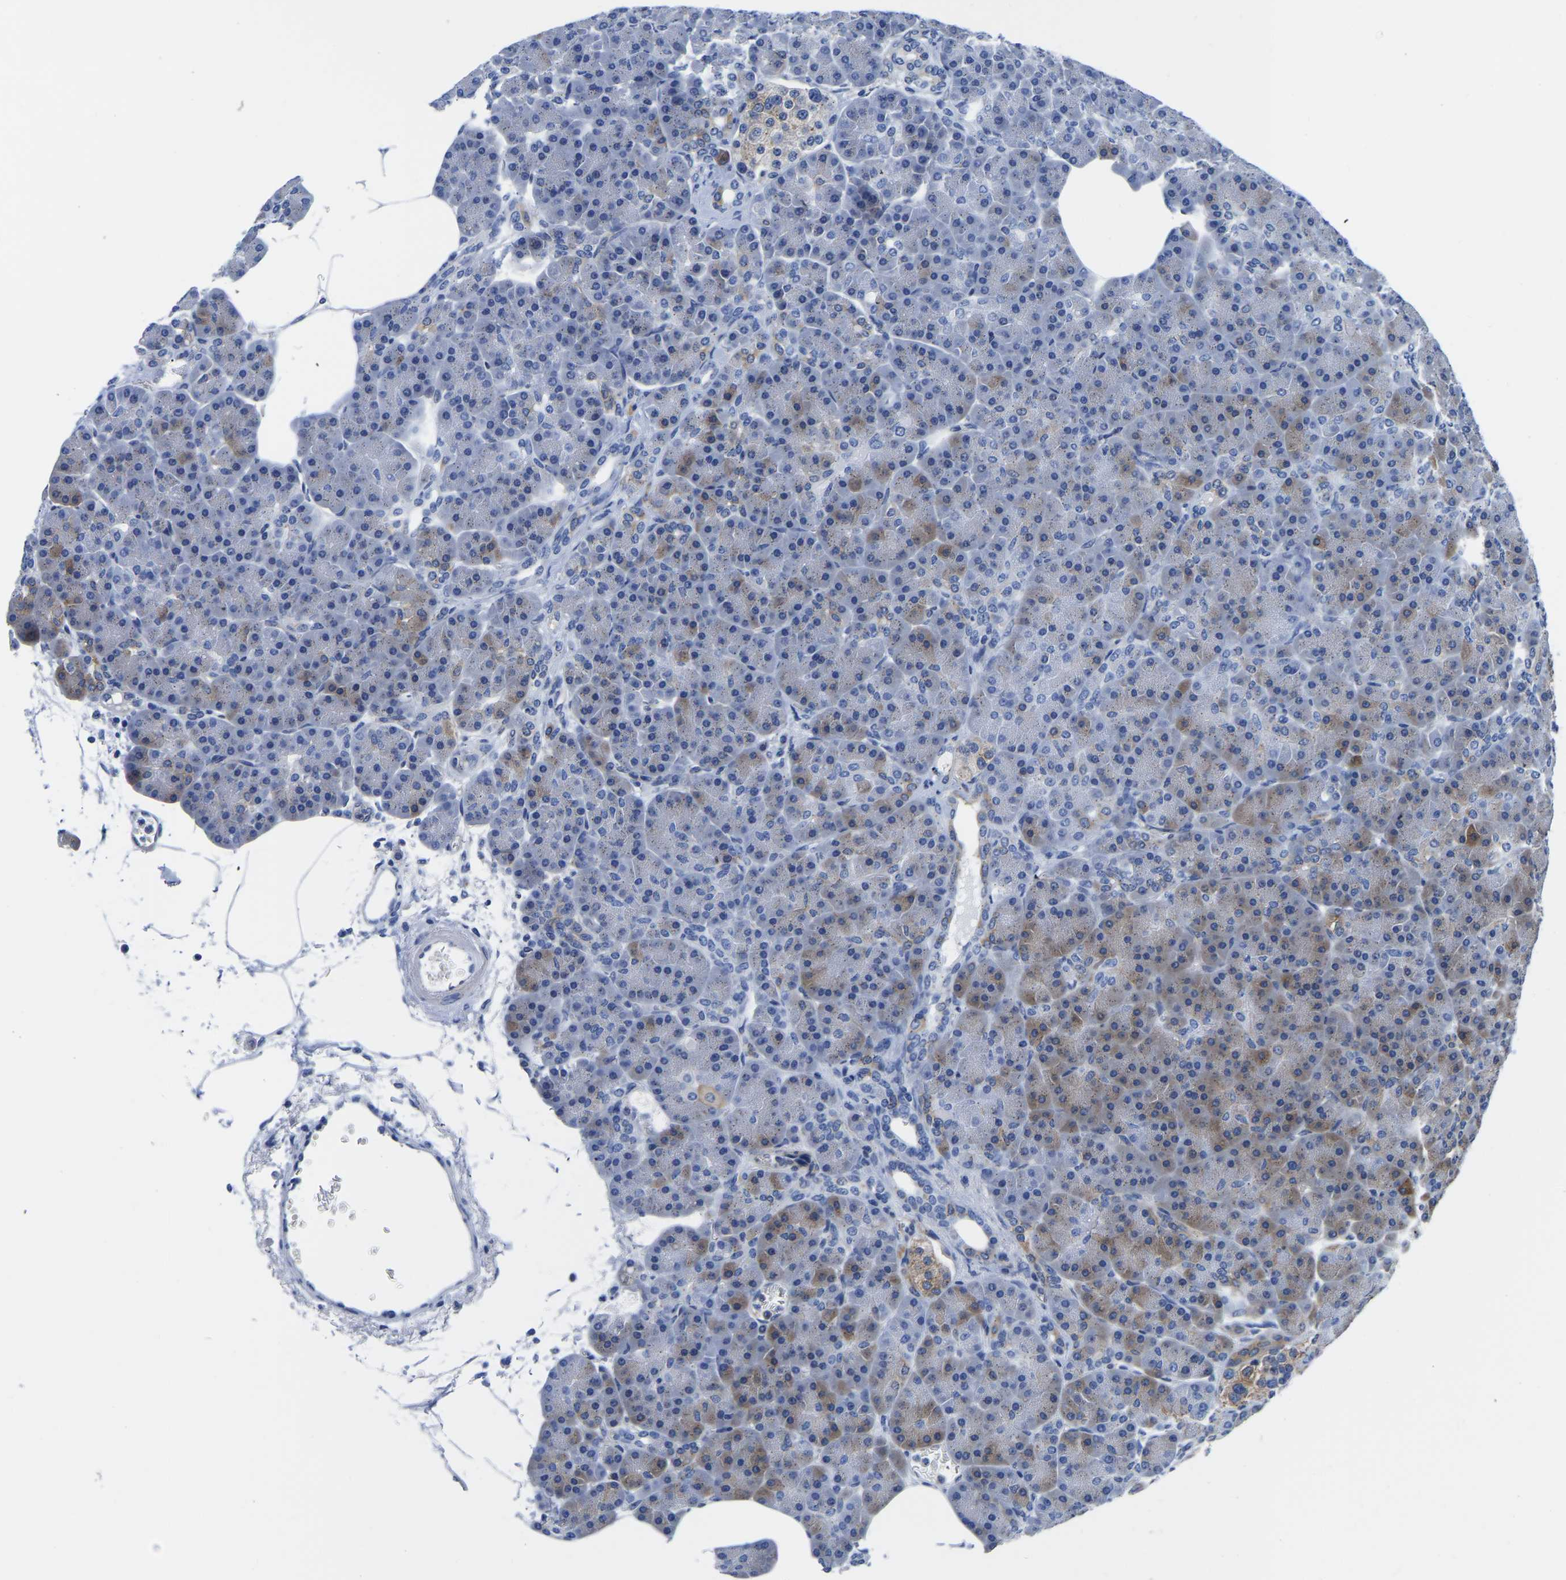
{"staining": {"intensity": "strong", "quantity": "25%-75%", "location": "cytoplasmic/membranous"}, "tissue": "pancreas", "cell_type": "Exocrine glandular cells", "image_type": "normal", "snomed": [{"axis": "morphology", "description": "Normal tissue, NOS"}, {"axis": "topography", "description": "Pancreas"}], "caption": "Protein analysis of unremarkable pancreas displays strong cytoplasmic/membranous expression in approximately 25%-75% of exocrine glandular cells.", "gene": "TFG", "patient": {"sex": "female", "age": 70}}